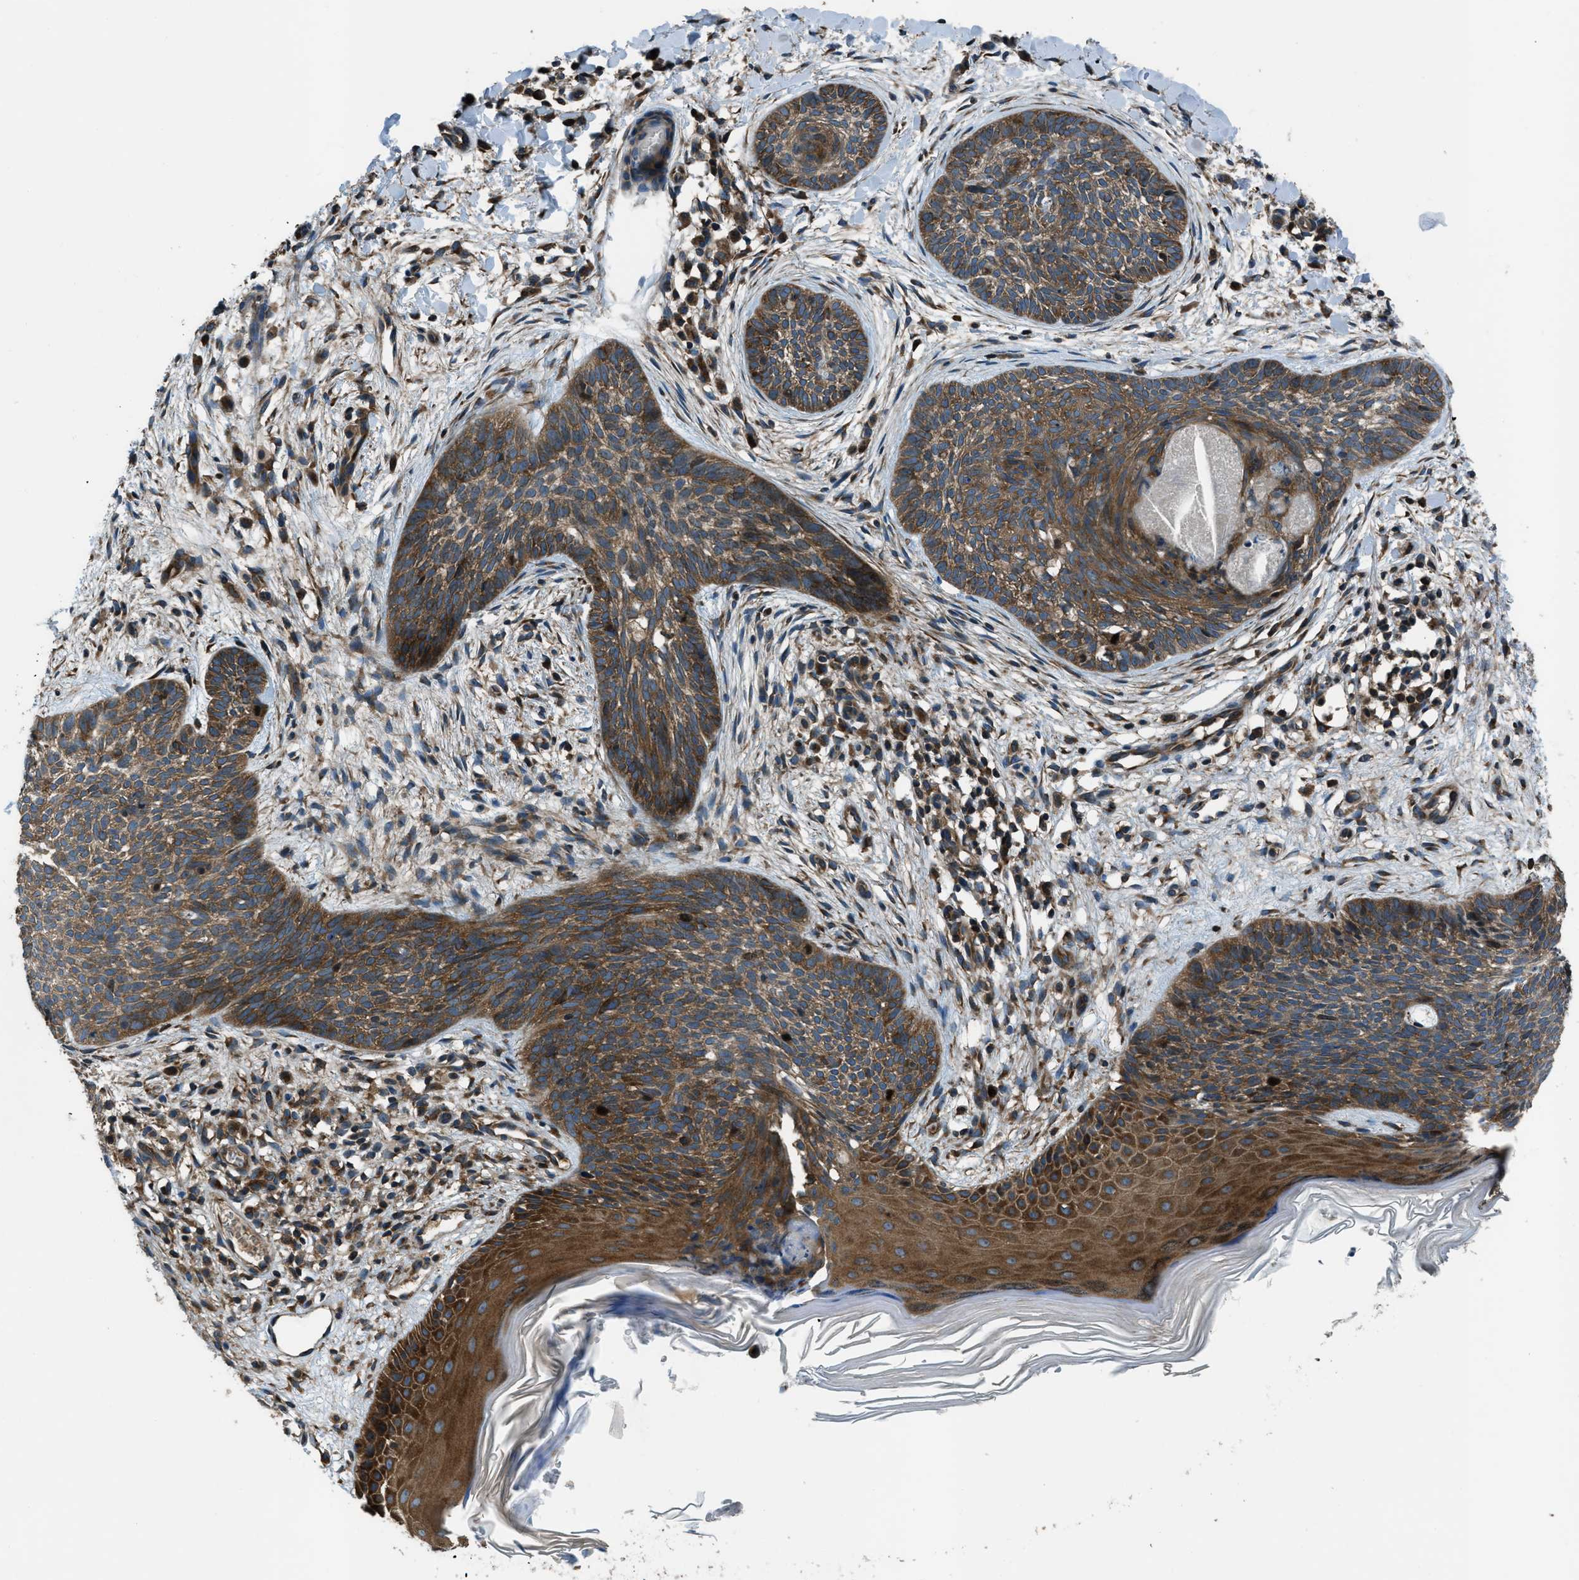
{"staining": {"intensity": "moderate", "quantity": ">75%", "location": "cytoplasmic/membranous"}, "tissue": "skin cancer", "cell_type": "Tumor cells", "image_type": "cancer", "snomed": [{"axis": "morphology", "description": "Basal cell carcinoma"}, {"axis": "topography", "description": "Skin"}], "caption": "IHC of skin basal cell carcinoma demonstrates medium levels of moderate cytoplasmic/membranous expression in about >75% of tumor cells.", "gene": "ARFGAP2", "patient": {"sex": "female", "age": 59}}